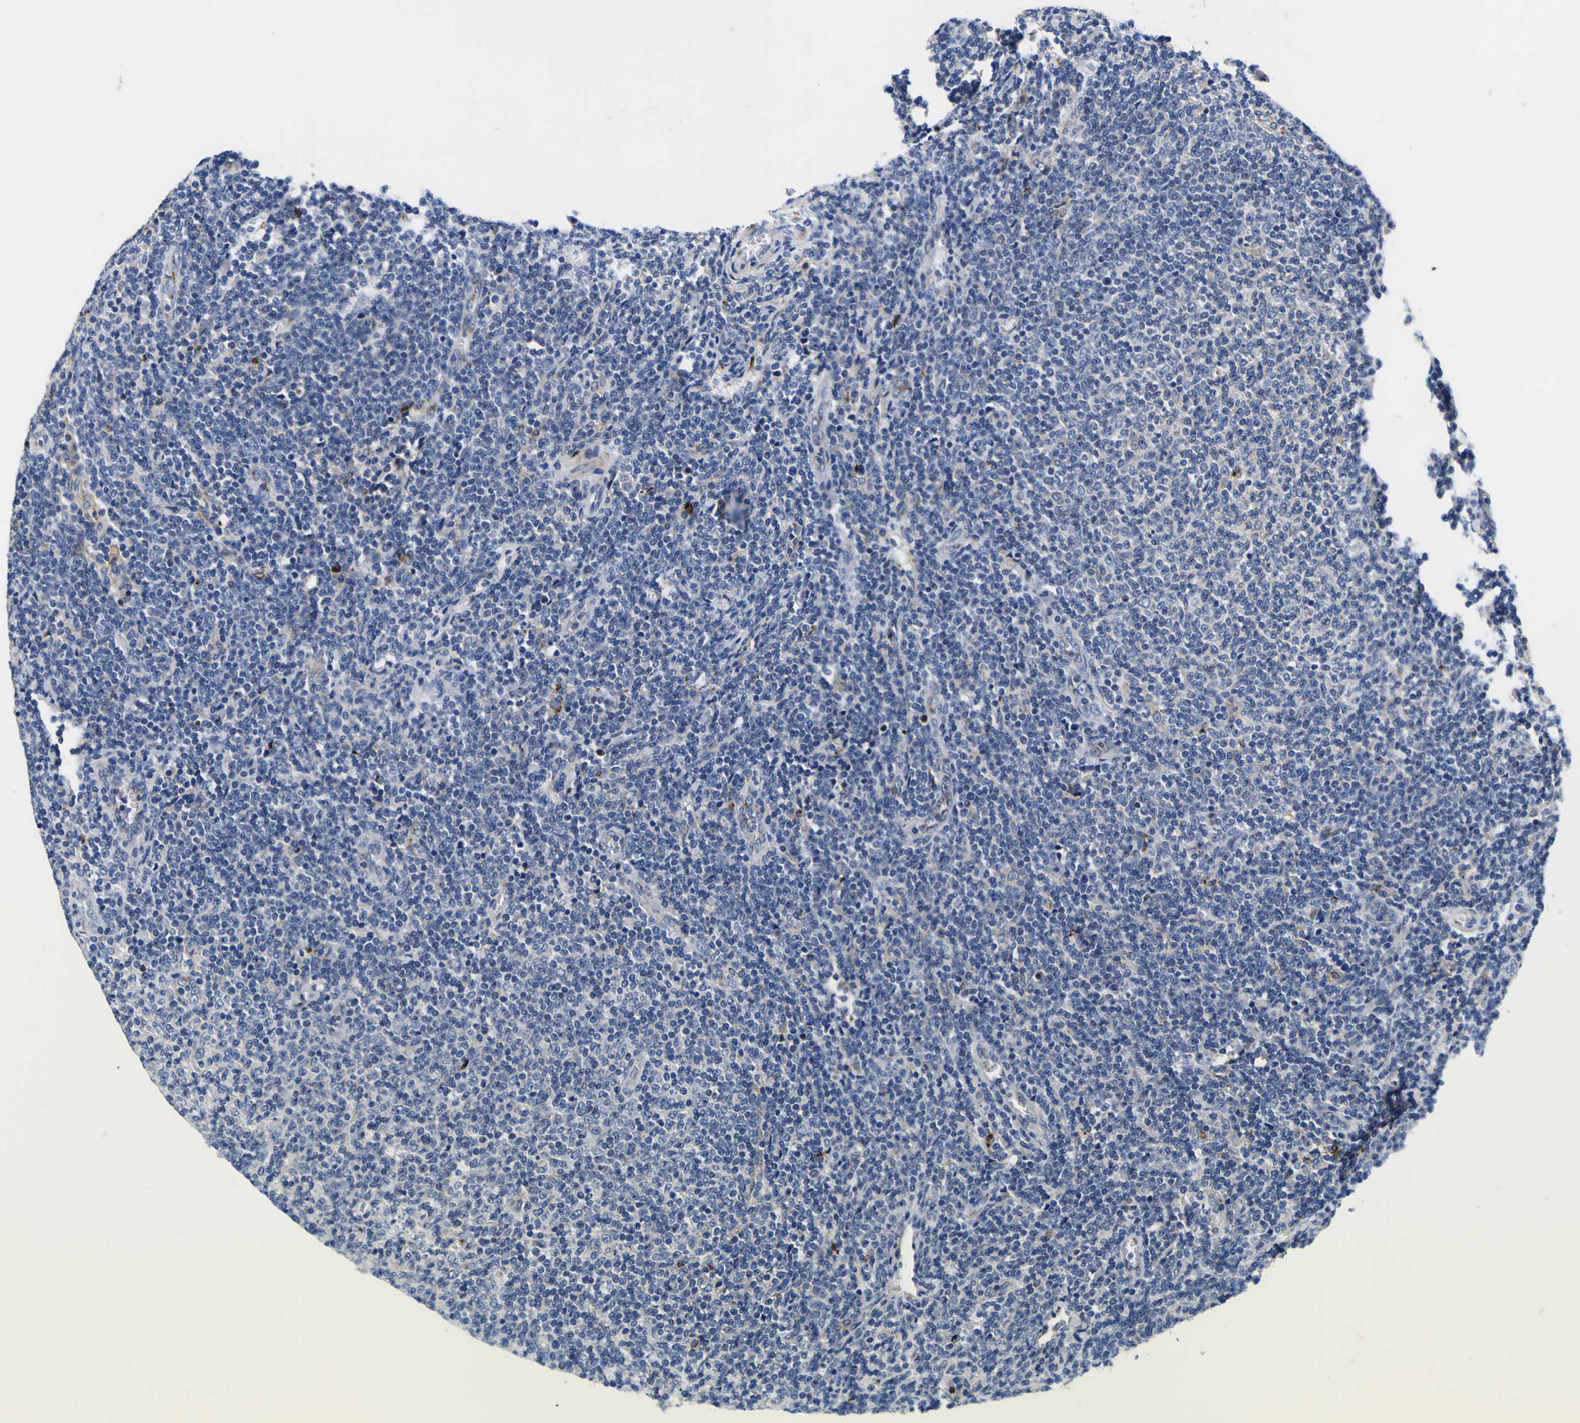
{"staining": {"intensity": "negative", "quantity": "none", "location": "none"}, "tissue": "lymphoma", "cell_type": "Tumor cells", "image_type": "cancer", "snomed": [{"axis": "morphology", "description": "Malignant lymphoma, non-Hodgkin's type, Low grade"}, {"axis": "topography", "description": "Lymph node"}], "caption": "Immunohistochemical staining of lymphoma shows no significant expression in tumor cells.", "gene": "COA1", "patient": {"sex": "male", "age": 66}}